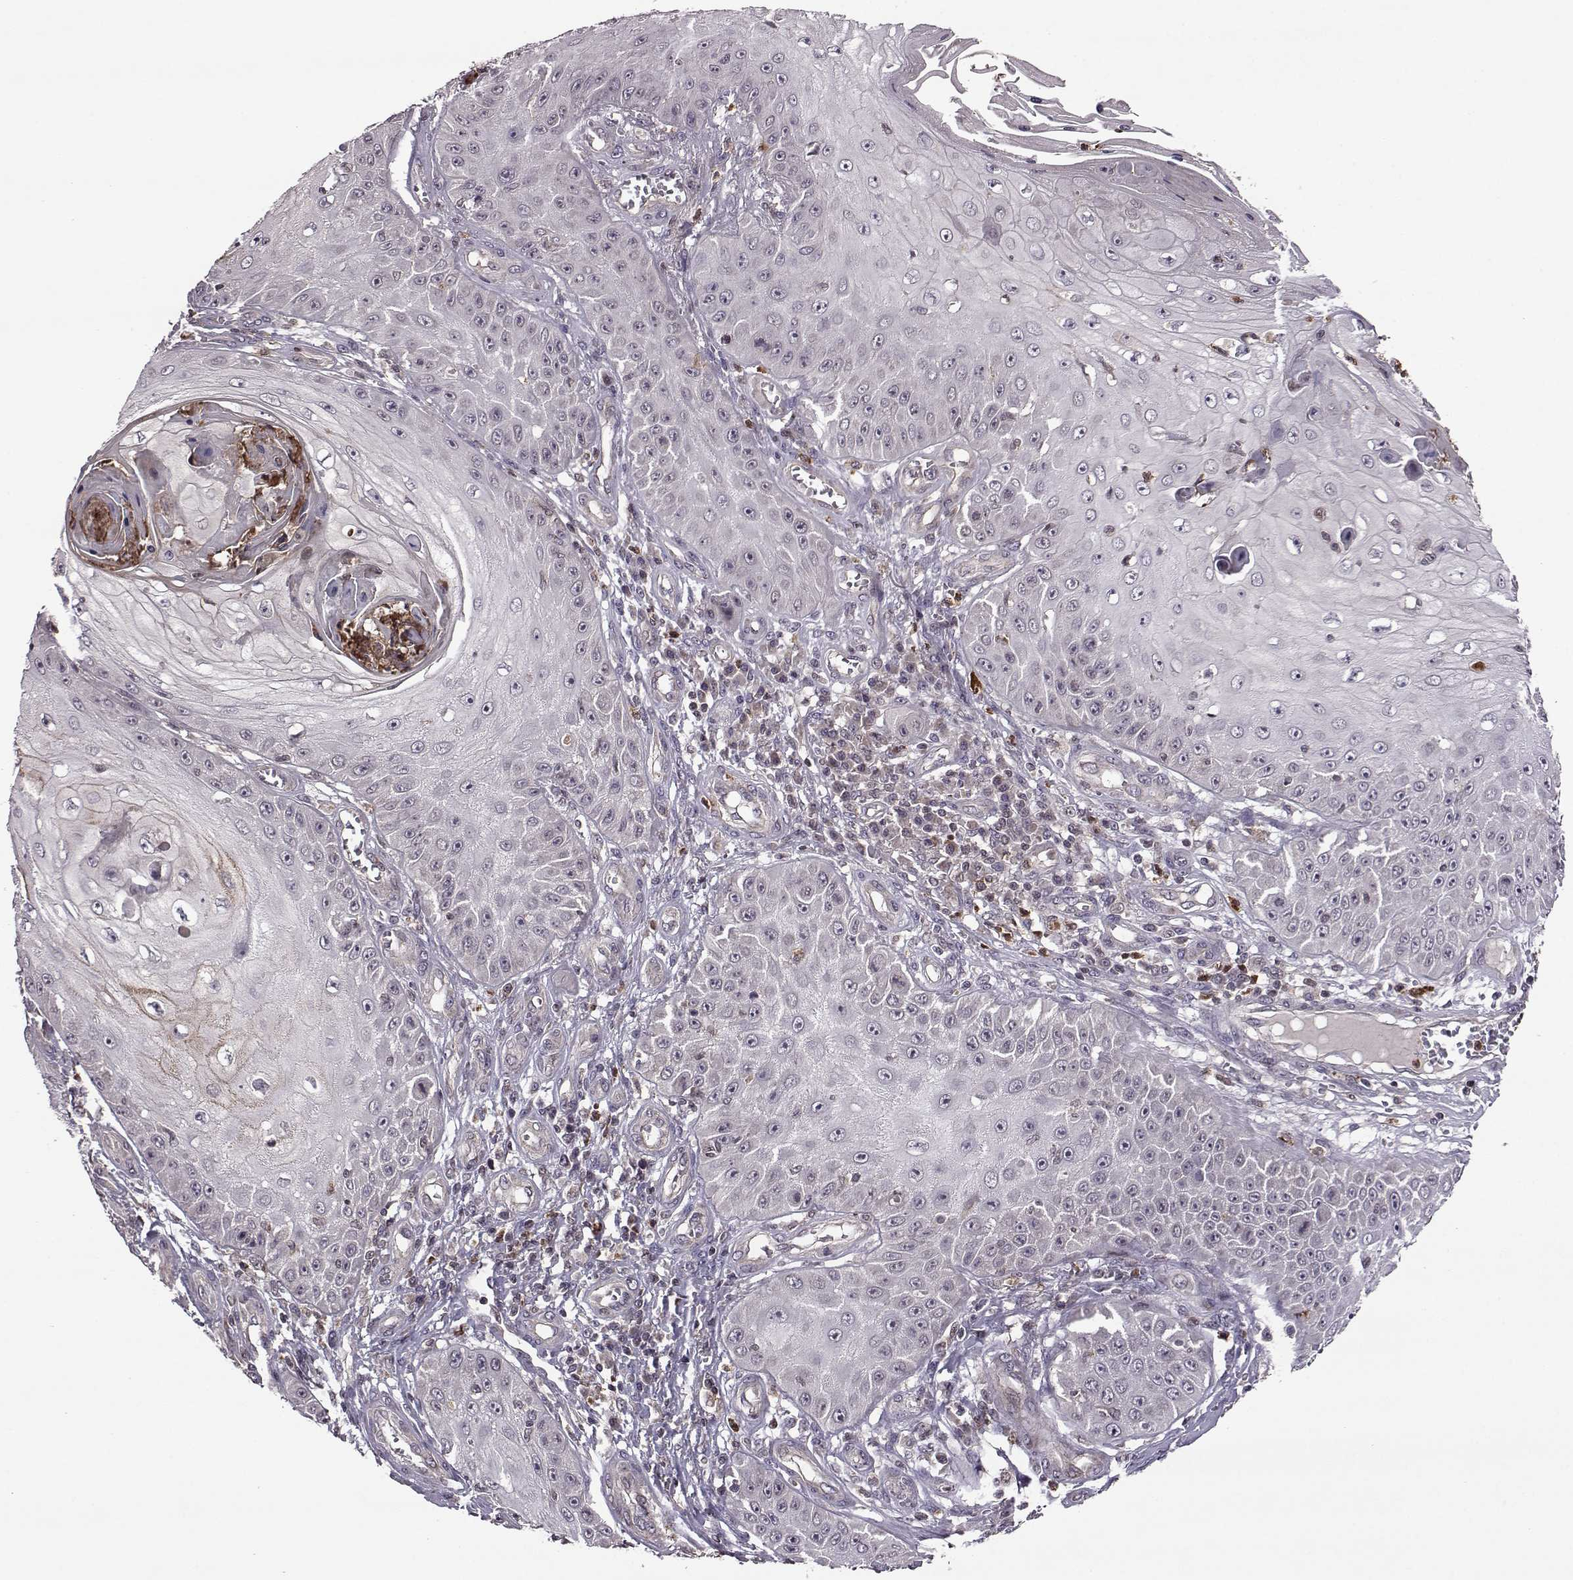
{"staining": {"intensity": "negative", "quantity": "none", "location": "none"}, "tissue": "skin cancer", "cell_type": "Tumor cells", "image_type": "cancer", "snomed": [{"axis": "morphology", "description": "Squamous cell carcinoma, NOS"}, {"axis": "topography", "description": "Skin"}], "caption": "Immunohistochemistry (IHC) photomicrograph of human squamous cell carcinoma (skin) stained for a protein (brown), which demonstrates no expression in tumor cells.", "gene": "TRMU", "patient": {"sex": "male", "age": 70}}